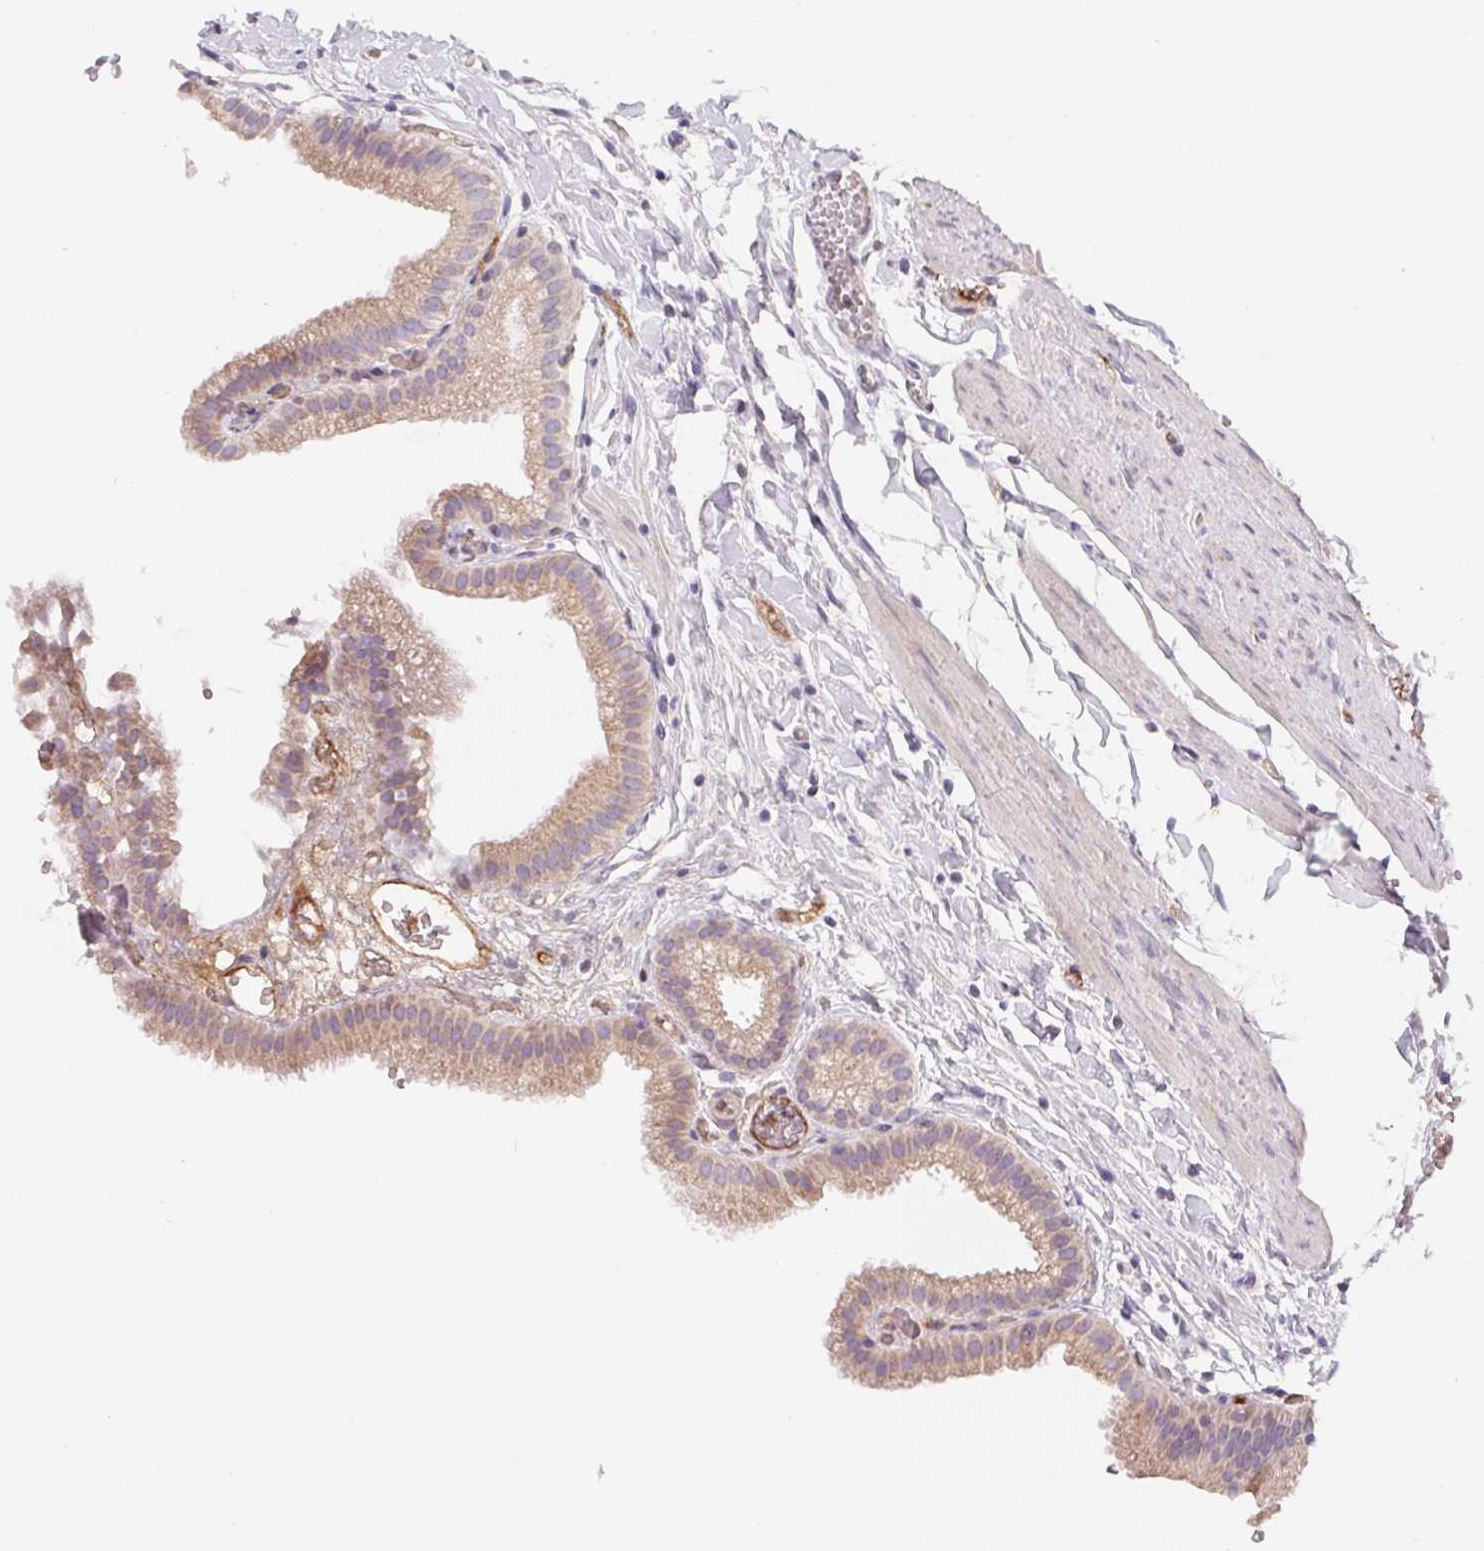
{"staining": {"intensity": "weak", "quantity": ">75%", "location": "cytoplasmic/membranous"}, "tissue": "gallbladder", "cell_type": "Glandular cells", "image_type": "normal", "snomed": [{"axis": "morphology", "description": "Normal tissue, NOS"}, {"axis": "topography", "description": "Gallbladder"}], "caption": "Immunohistochemical staining of unremarkable gallbladder shows weak cytoplasmic/membranous protein positivity in about >75% of glandular cells.", "gene": "LPA", "patient": {"sex": "female", "age": 63}}